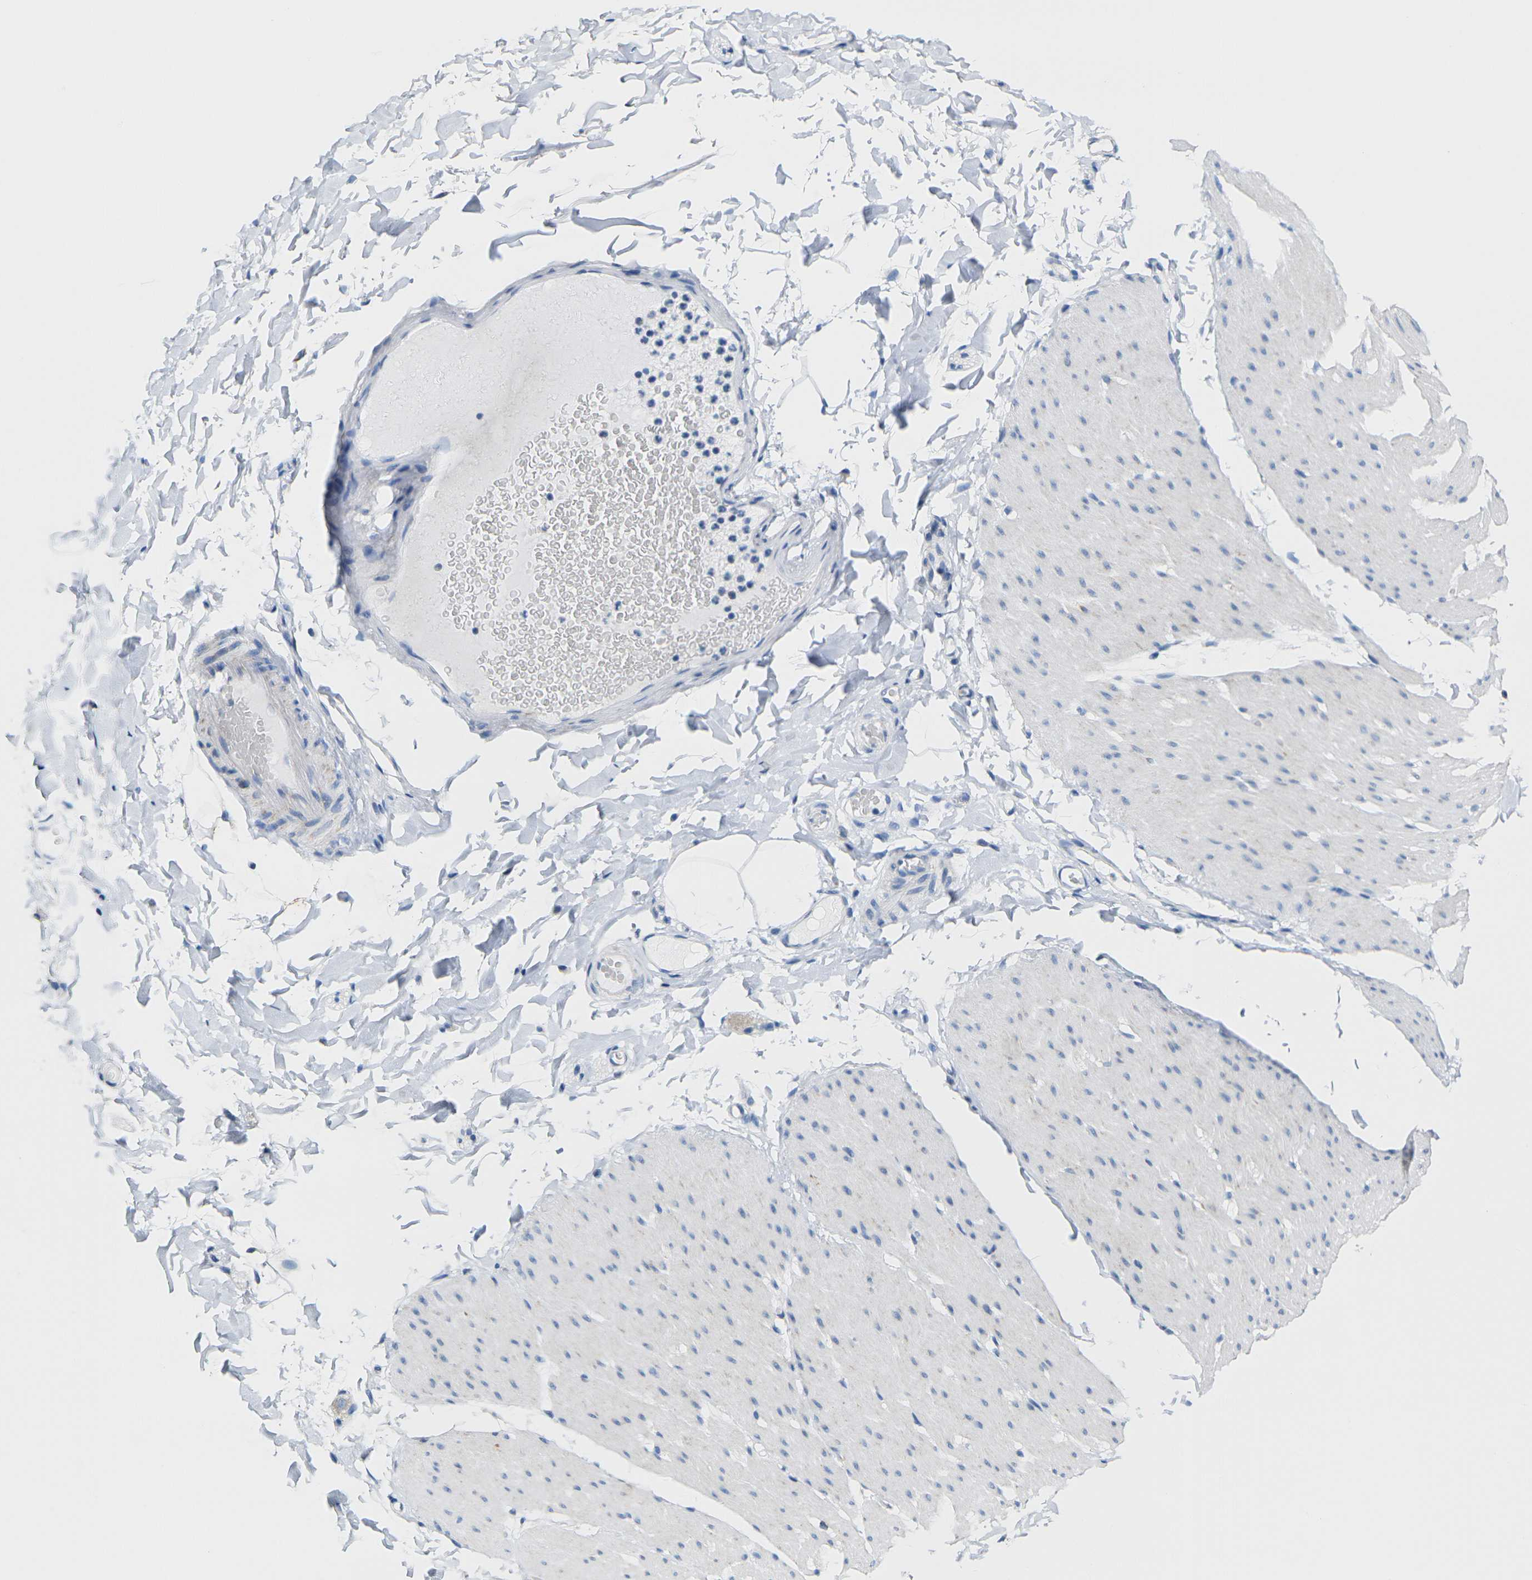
{"staining": {"intensity": "negative", "quantity": "none", "location": "none"}, "tissue": "smooth muscle", "cell_type": "Smooth muscle cells", "image_type": "normal", "snomed": [{"axis": "morphology", "description": "Normal tissue, NOS"}, {"axis": "topography", "description": "Smooth muscle"}, {"axis": "topography", "description": "Colon"}], "caption": "DAB immunohistochemical staining of normal human smooth muscle demonstrates no significant positivity in smooth muscle cells. The staining was performed using DAB to visualize the protein expression in brown, while the nuclei were stained in blue with hematoxylin (Magnification: 20x).", "gene": "TMEM204", "patient": {"sex": "male", "age": 67}}